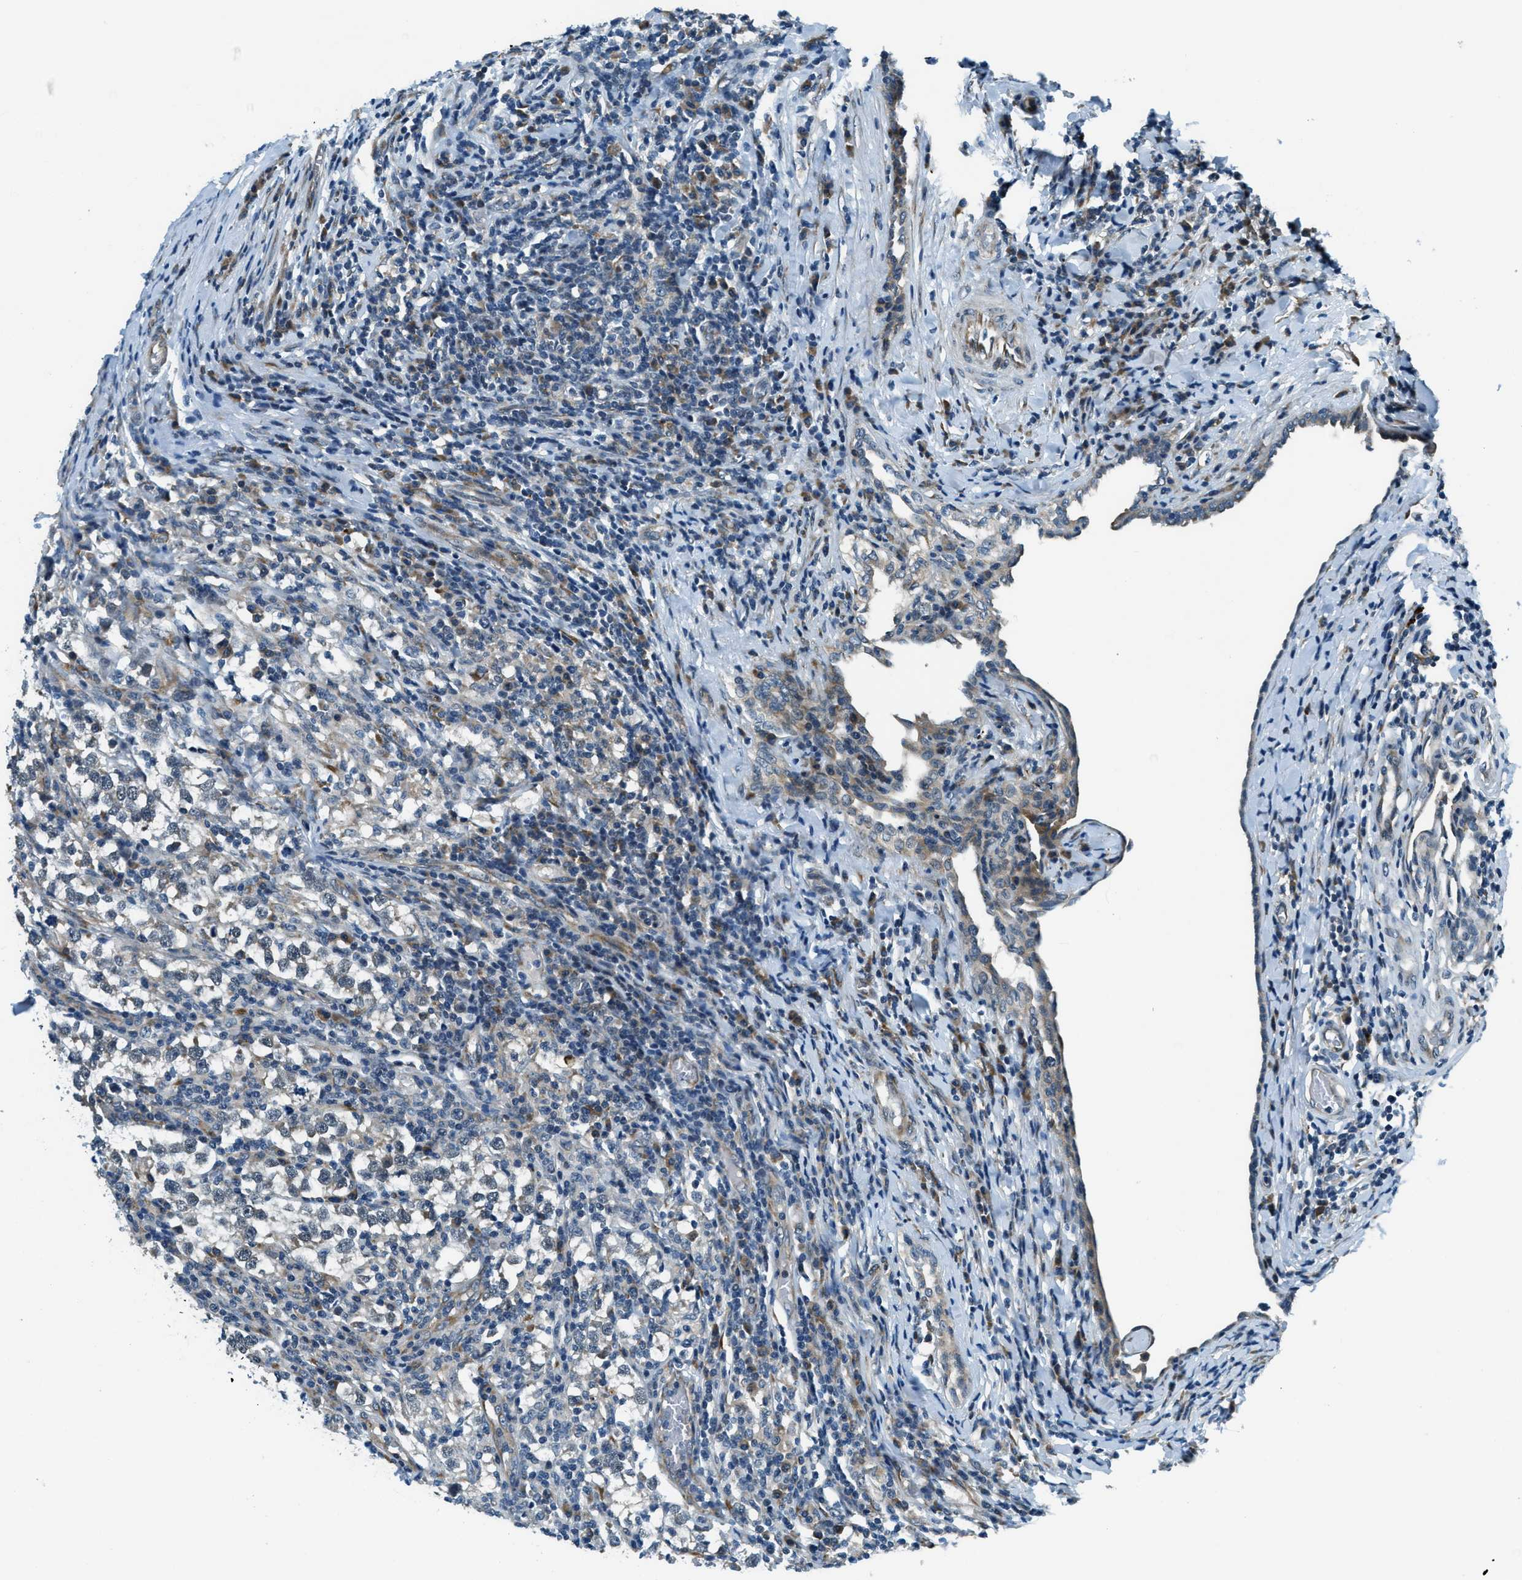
{"staining": {"intensity": "negative", "quantity": "none", "location": "none"}, "tissue": "testis cancer", "cell_type": "Tumor cells", "image_type": "cancer", "snomed": [{"axis": "morphology", "description": "Normal tissue, NOS"}, {"axis": "morphology", "description": "Seminoma, NOS"}, {"axis": "topography", "description": "Testis"}], "caption": "Human seminoma (testis) stained for a protein using IHC shows no positivity in tumor cells.", "gene": "GINM1", "patient": {"sex": "male", "age": 43}}